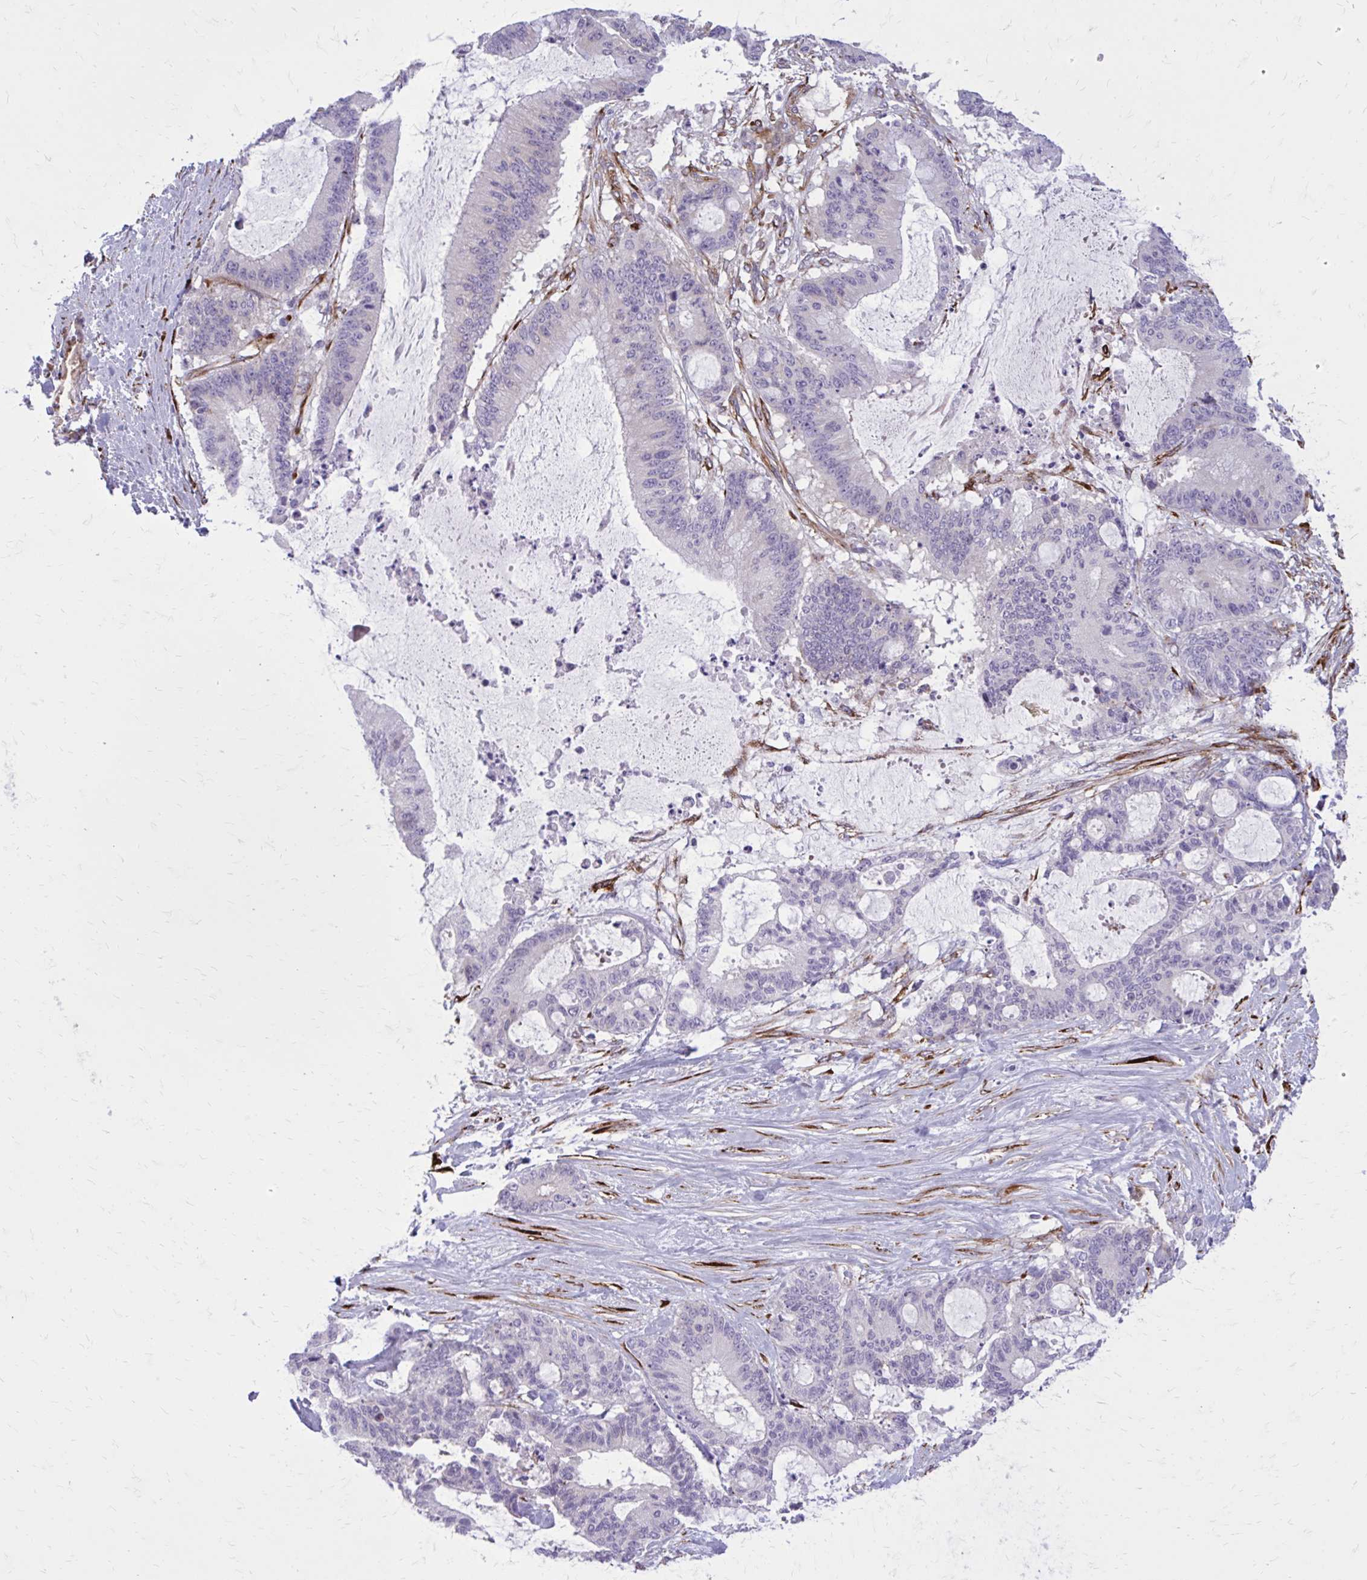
{"staining": {"intensity": "negative", "quantity": "none", "location": "none"}, "tissue": "liver cancer", "cell_type": "Tumor cells", "image_type": "cancer", "snomed": [{"axis": "morphology", "description": "Normal tissue, NOS"}, {"axis": "morphology", "description": "Cholangiocarcinoma"}, {"axis": "topography", "description": "Liver"}, {"axis": "topography", "description": "Peripheral nerve tissue"}], "caption": "This image is of liver cholangiocarcinoma stained with immunohistochemistry to label a protein in brown with the nuclei are counter-stained blue. There is no expression in tumor cells.", "gene": "BEND5", "patient": {"sex": "female", "age": 73}}